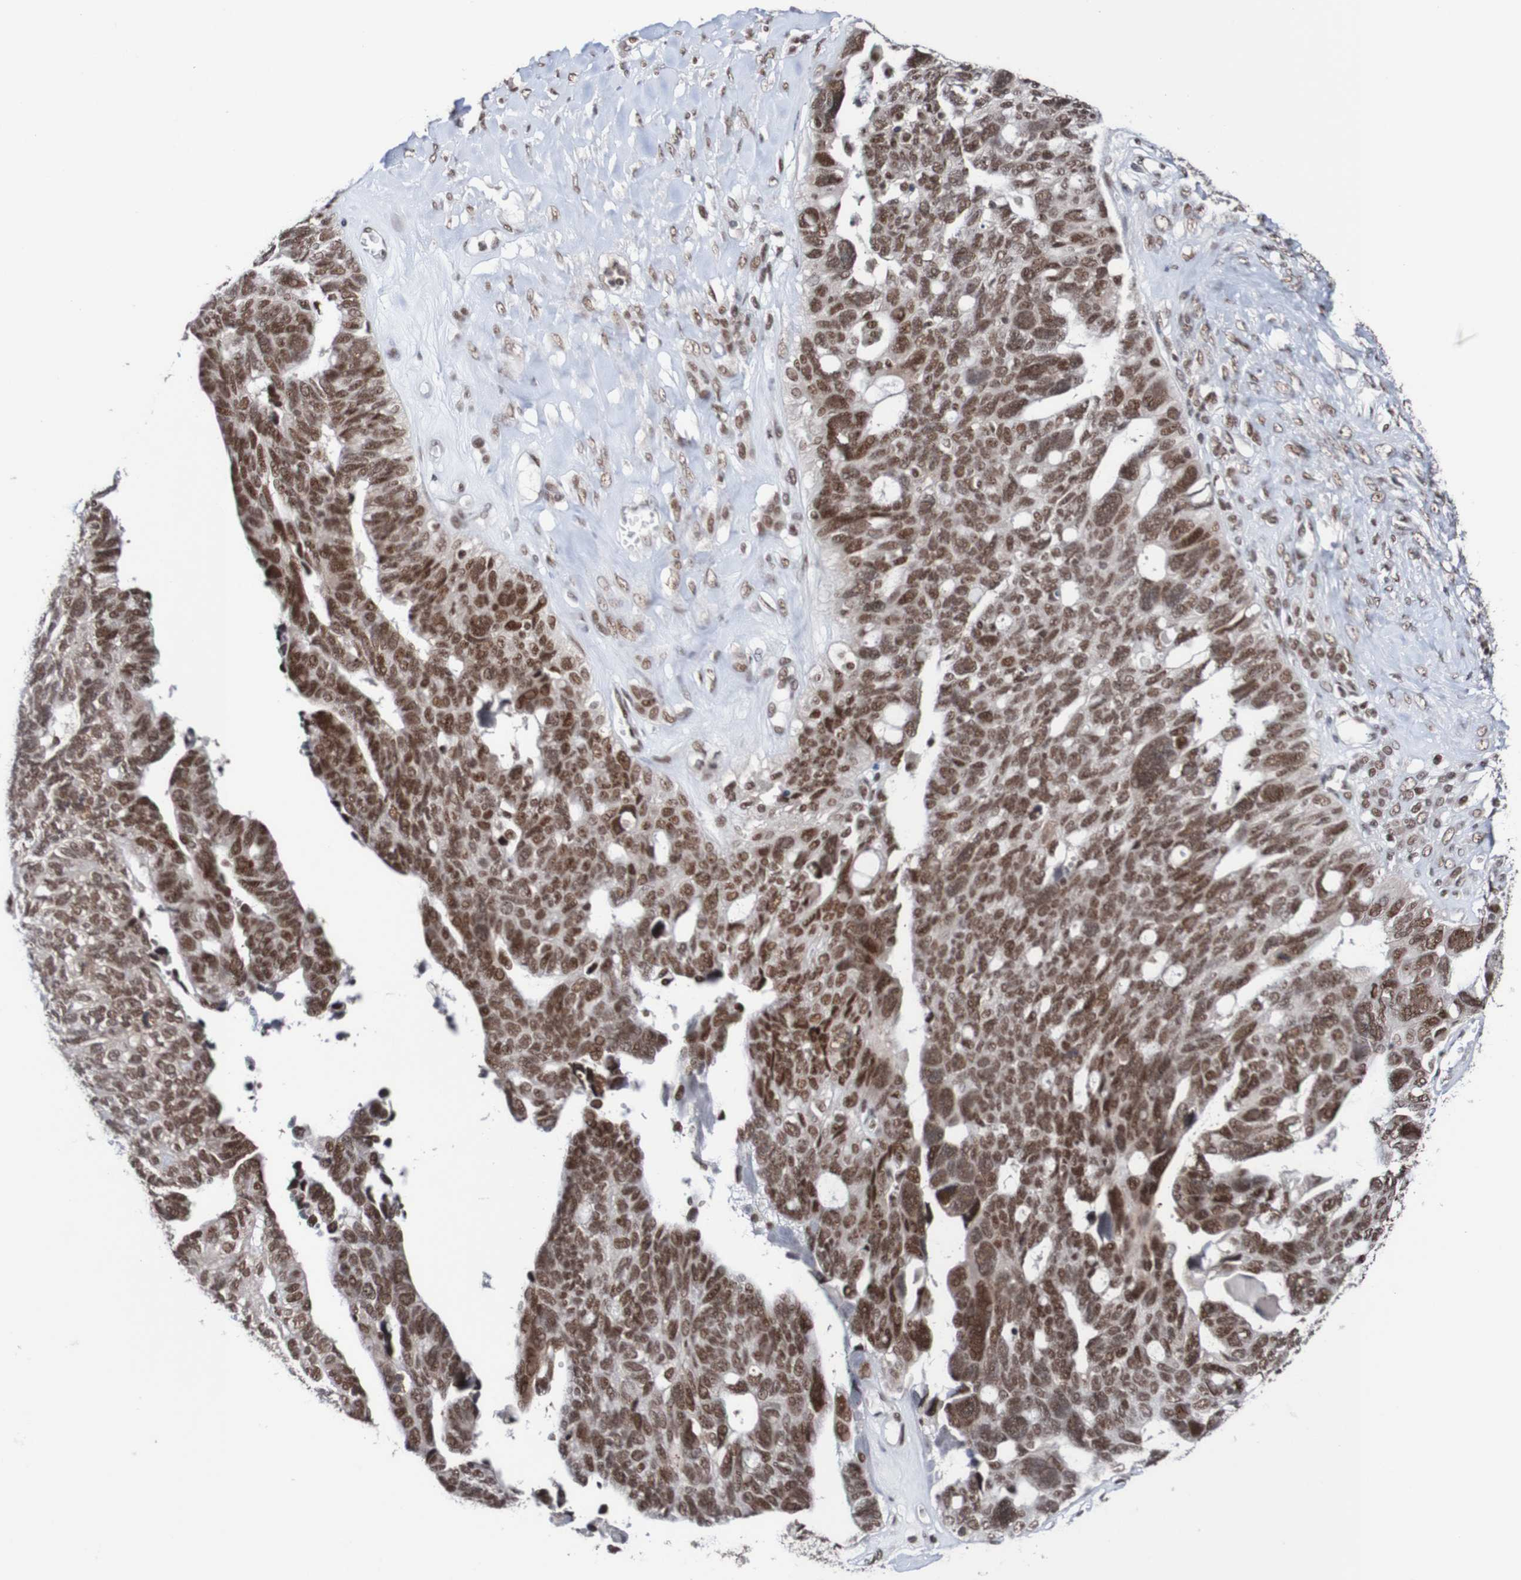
{"staining": {"intensity": "moderate", "quantity": ">75%", "location": "nuclear"}, "tissue": "ovarian cancer", "cell_type": "Tumor cells", "image_type": "cancer", "snomed": [{"axis": "morphology", "description": "Cystadenocarcinoma, serous, NOS"}, {"axis": "topography", "description": "Ovary"}], "caption": "This is a histology image of immunohistochemistry (IHC) staining of serous cystadenocarcinoma (ovarian), which shows moderate positivity in the nuclear of tumor cells.", "gene": "CDC5L", "patient": {"sex": "female", "age": 79}}